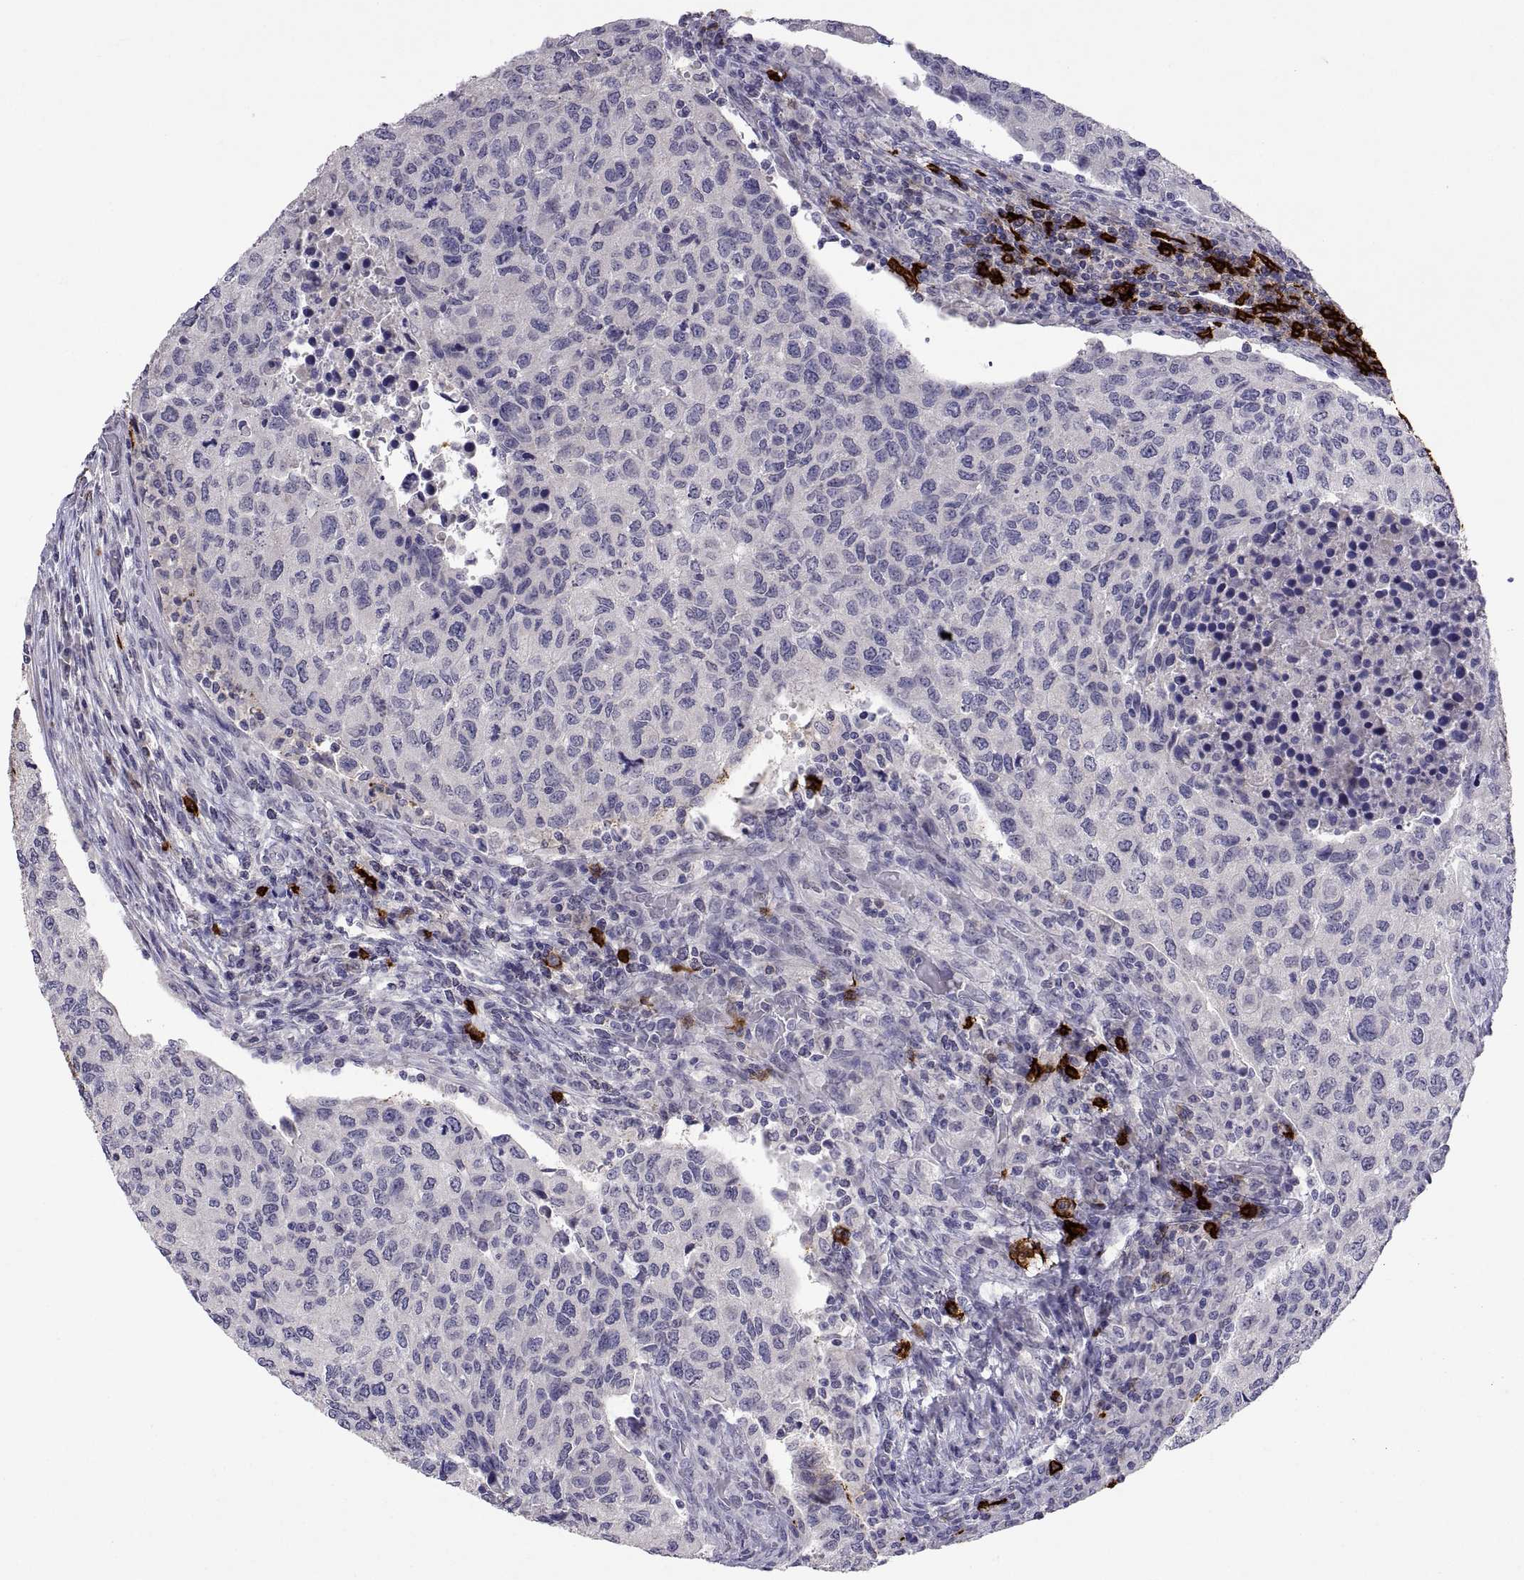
{"staining": {"intensity": "negative", "quantity": "none", "location": "none"}, "tissue": "urothelial cancer", "cell_type": "Tumor cells", "image_type": "cancer", "snomed": [{"axis": "morphology", "description": "Urothelial carcinoma, High grade"}, {"axis": "topography", "description": "Urinary bladder"}], "caption": "An immunohistochemistry (IHC) image of high-grade urothelial carcinoma is shown. There is no staining in tumor cells of high-grade urothelial carcinoma.", "gene": "MS4A1", "patient": {"sex": "female", "age": 78}}